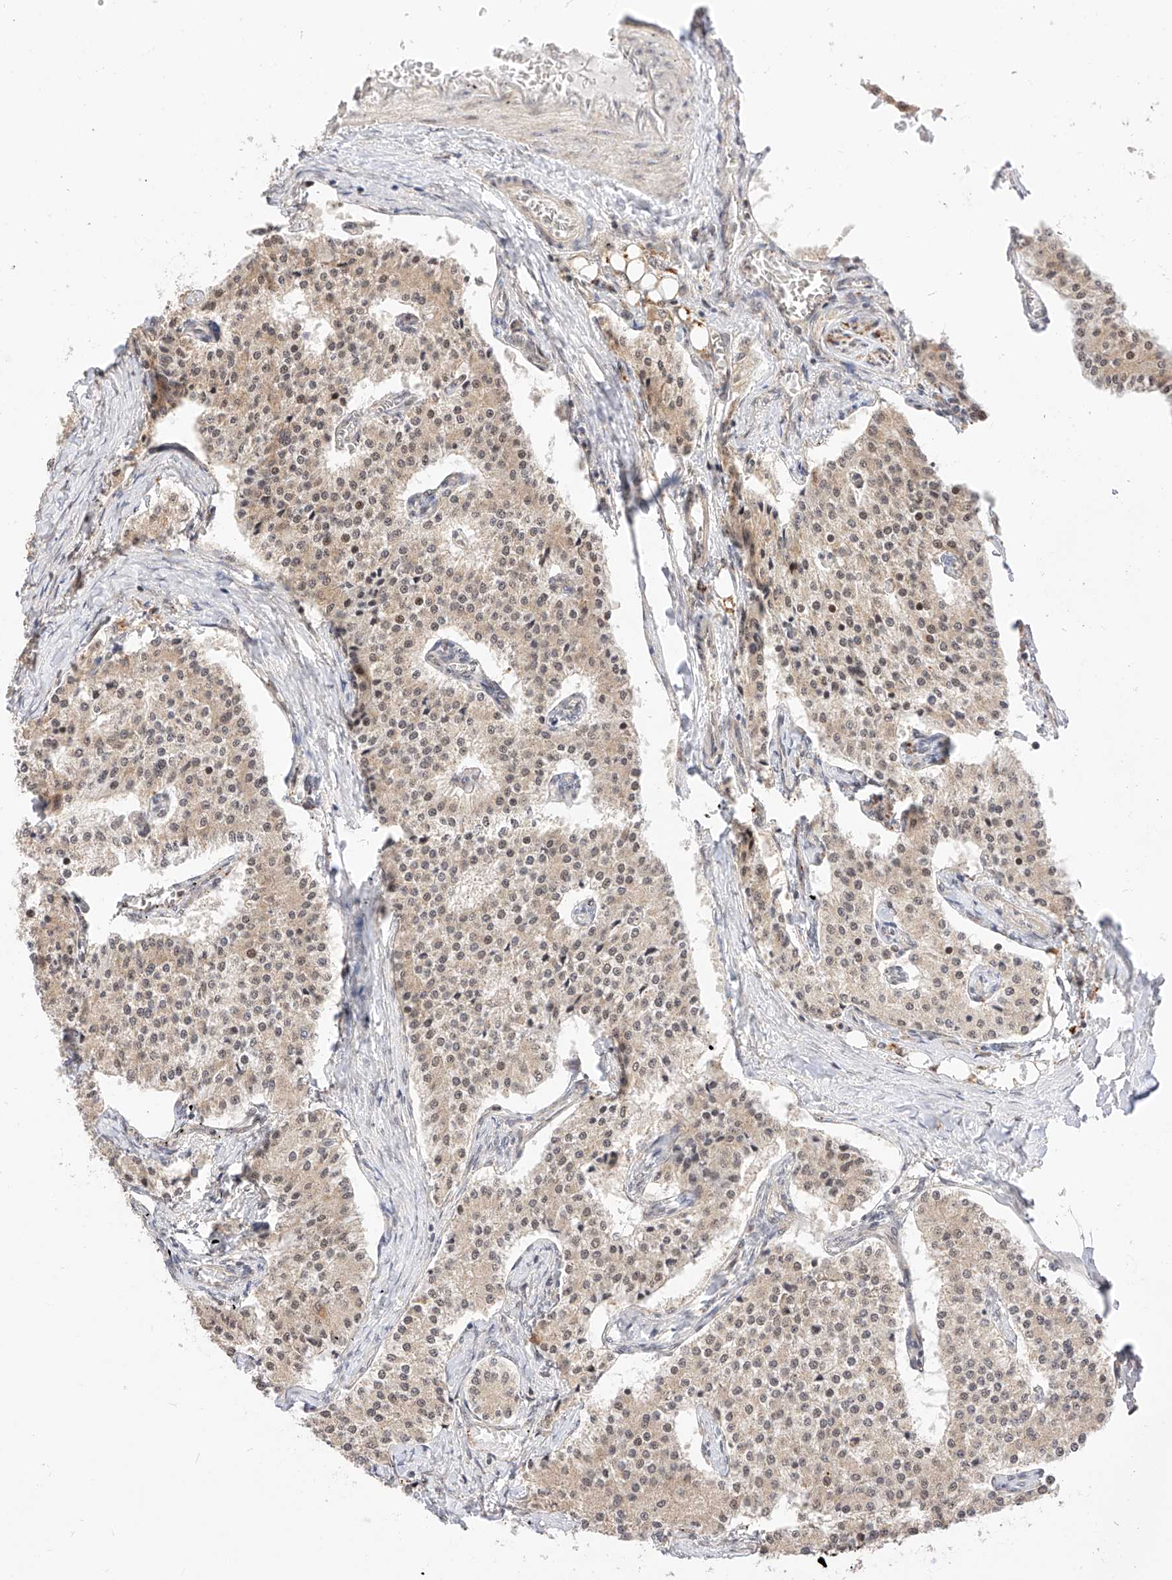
{"staining": {"intensity": "weak", "quantity": "25%-75%", "location": "cytoplasmic/membranous,nuclear"}, "tissue": "carcinoid", "cell_type": "Tumor cells", "image_type": "cancer", "snomed": [{"axis": "morphology", "description": "Carcinoid, malignant, NOS"}, {"axis": "topography", "description": "Colon"}], "caption": "Human carcinoid stained with a brown dye reveals weak cytoplasmic/membranous and nuclear positive staining in approximately 25%-75% of tumor cells.", "gene": "EIF4H", "patient": {"sex": "female", "age": 52}}